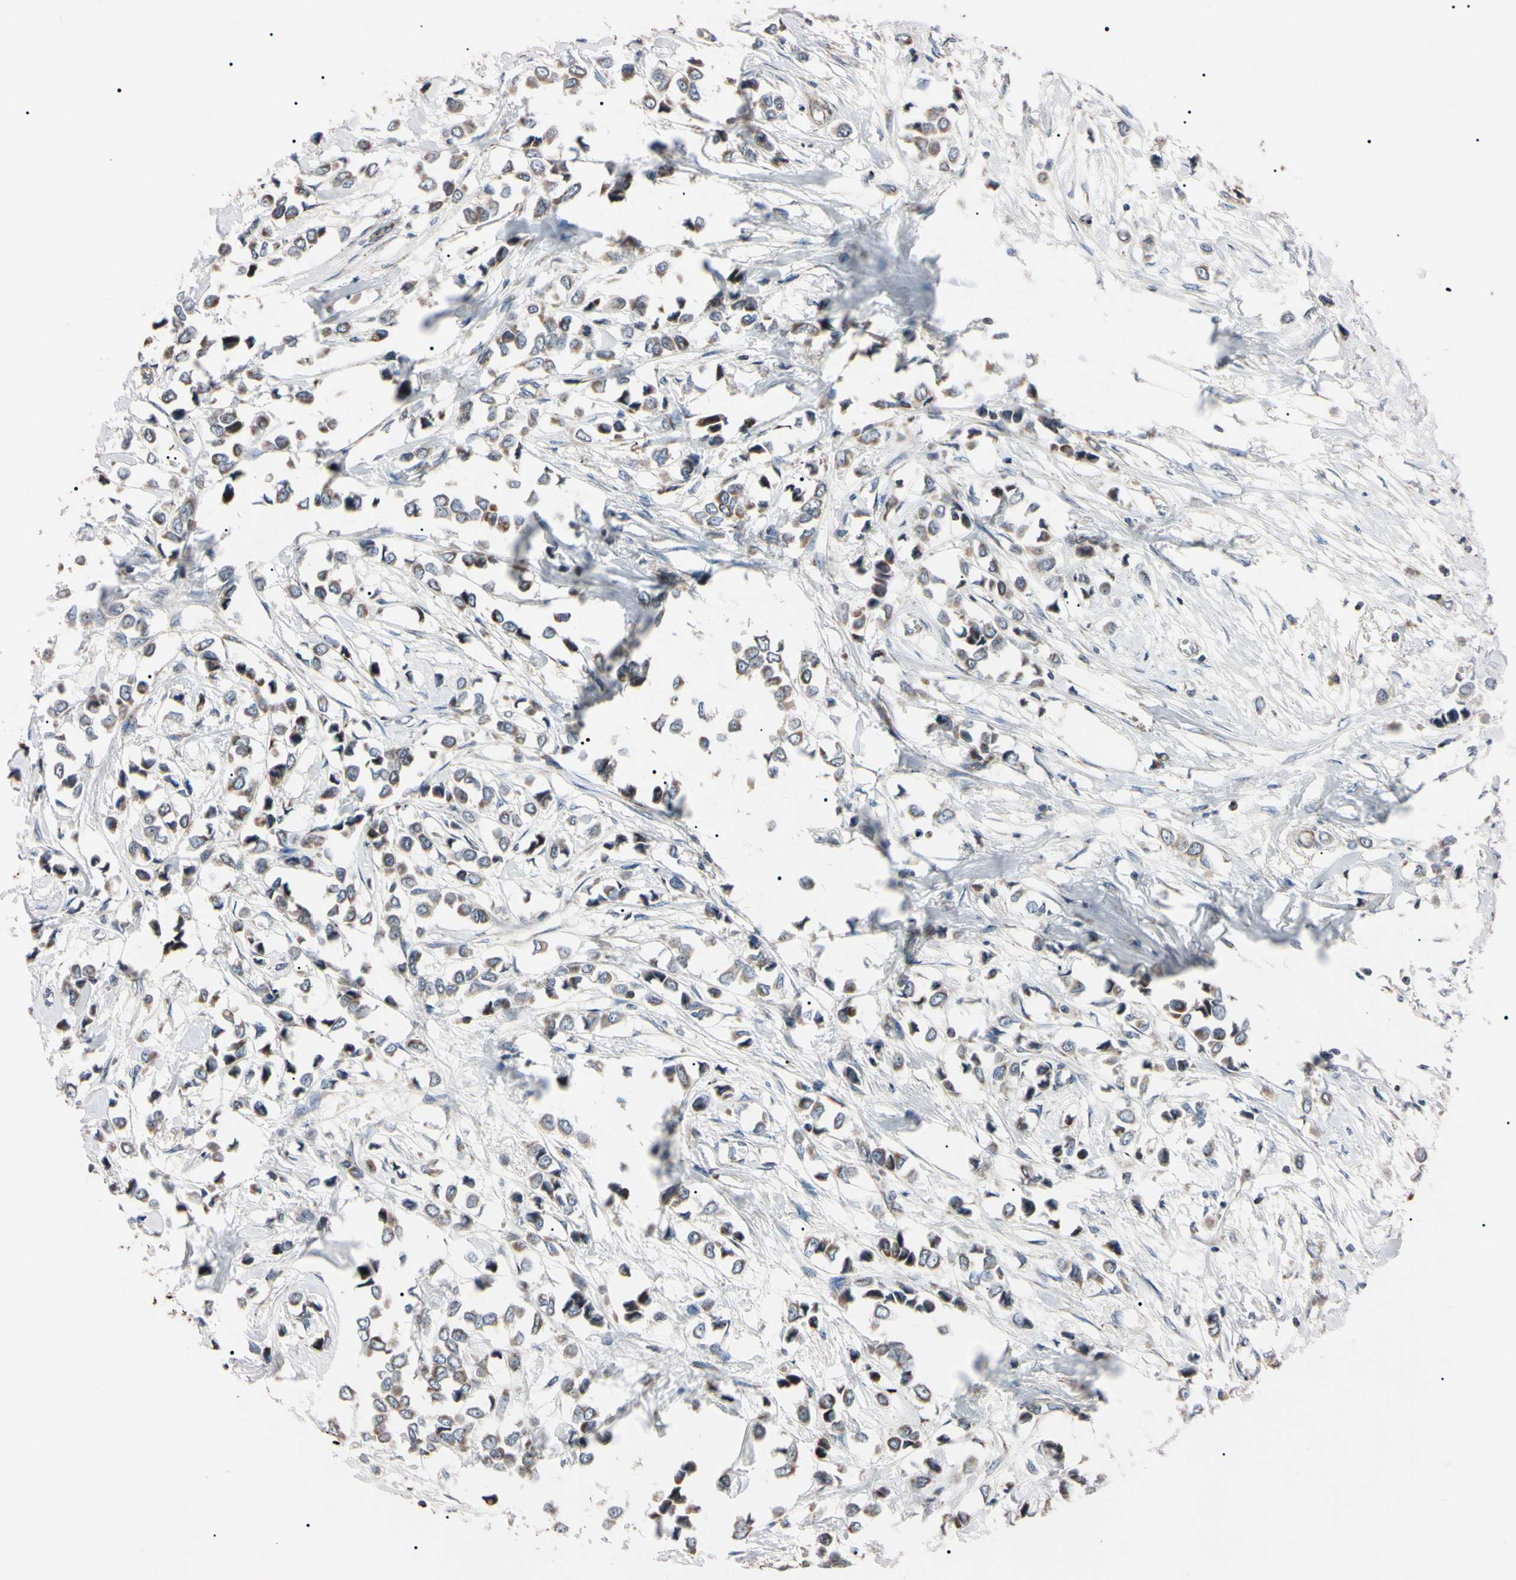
{"staining": {"intensity": "weak", "quantity": "<25%", "location": "cytoplasmic/membranous"}, "tissue": "breast cancer", "cell_type": "Tumor cells", "image_type": "cancer", "snomed": [{"axis": "morphology", "description": "Lobular carcinoma"}, {"axis": "topography", "description": "Breast"}], "caption": "High power microscopy micrograph of an IHC image of breast cancer, revealing no significant expression in tumor cells.", "gene": "TNFRSF1A", "patient": {"sex": "female", "age": 51}}